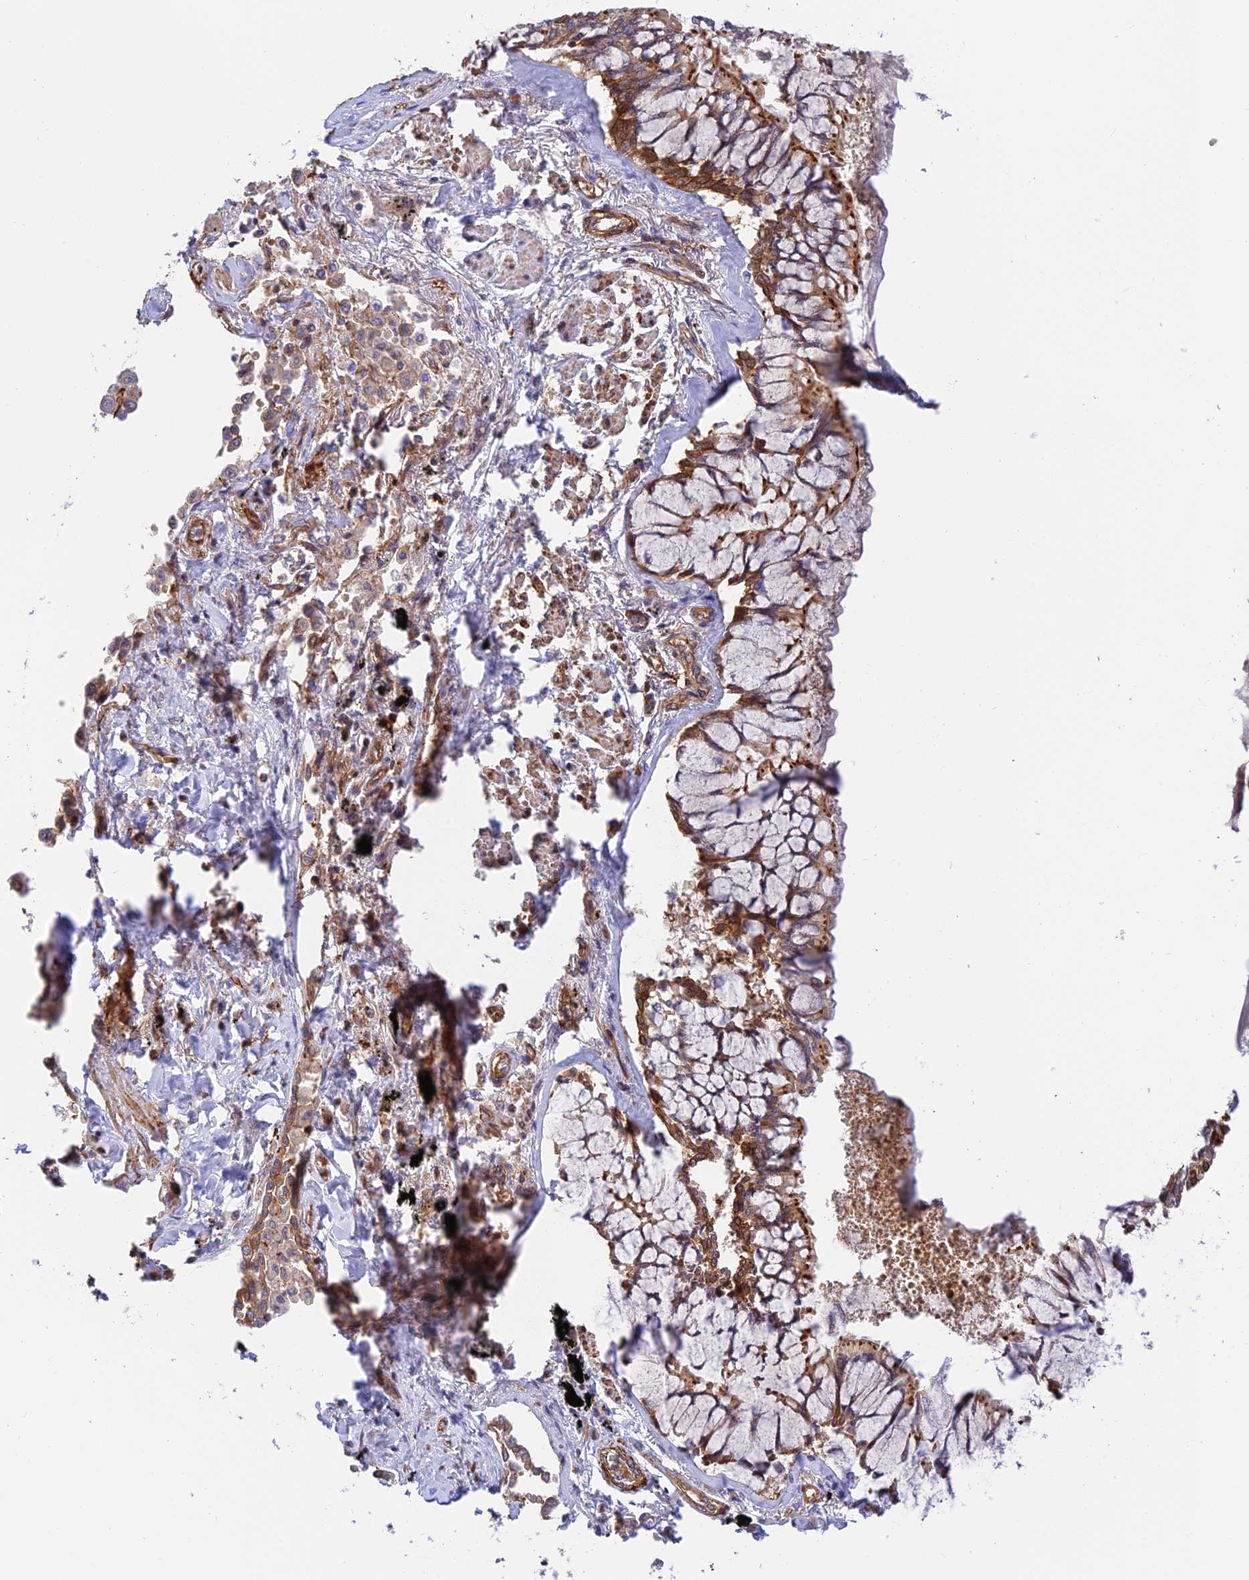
{"staining": {"intensity": "moderate", "quantity": ">75%", "location": "cytoplasmic/membranous"}, "tissue": "lung cancer", "cell_type": "Tumor cells", "image_type": "cancer", "snomed": [{"axis": "morphology", "description": "Adenocarcinoma, NOS"}, {"axis": "topography", "description": "Lung"}], "caption": "A brown stain labels moderate cytoplasmic/membranous expression of a protein in lung cancer tumor cells. The protein is shown in brown color, while the nuclei are stained blue.", "gene": "EVI5L", "patient": {"sex": "male", "age": 67}}